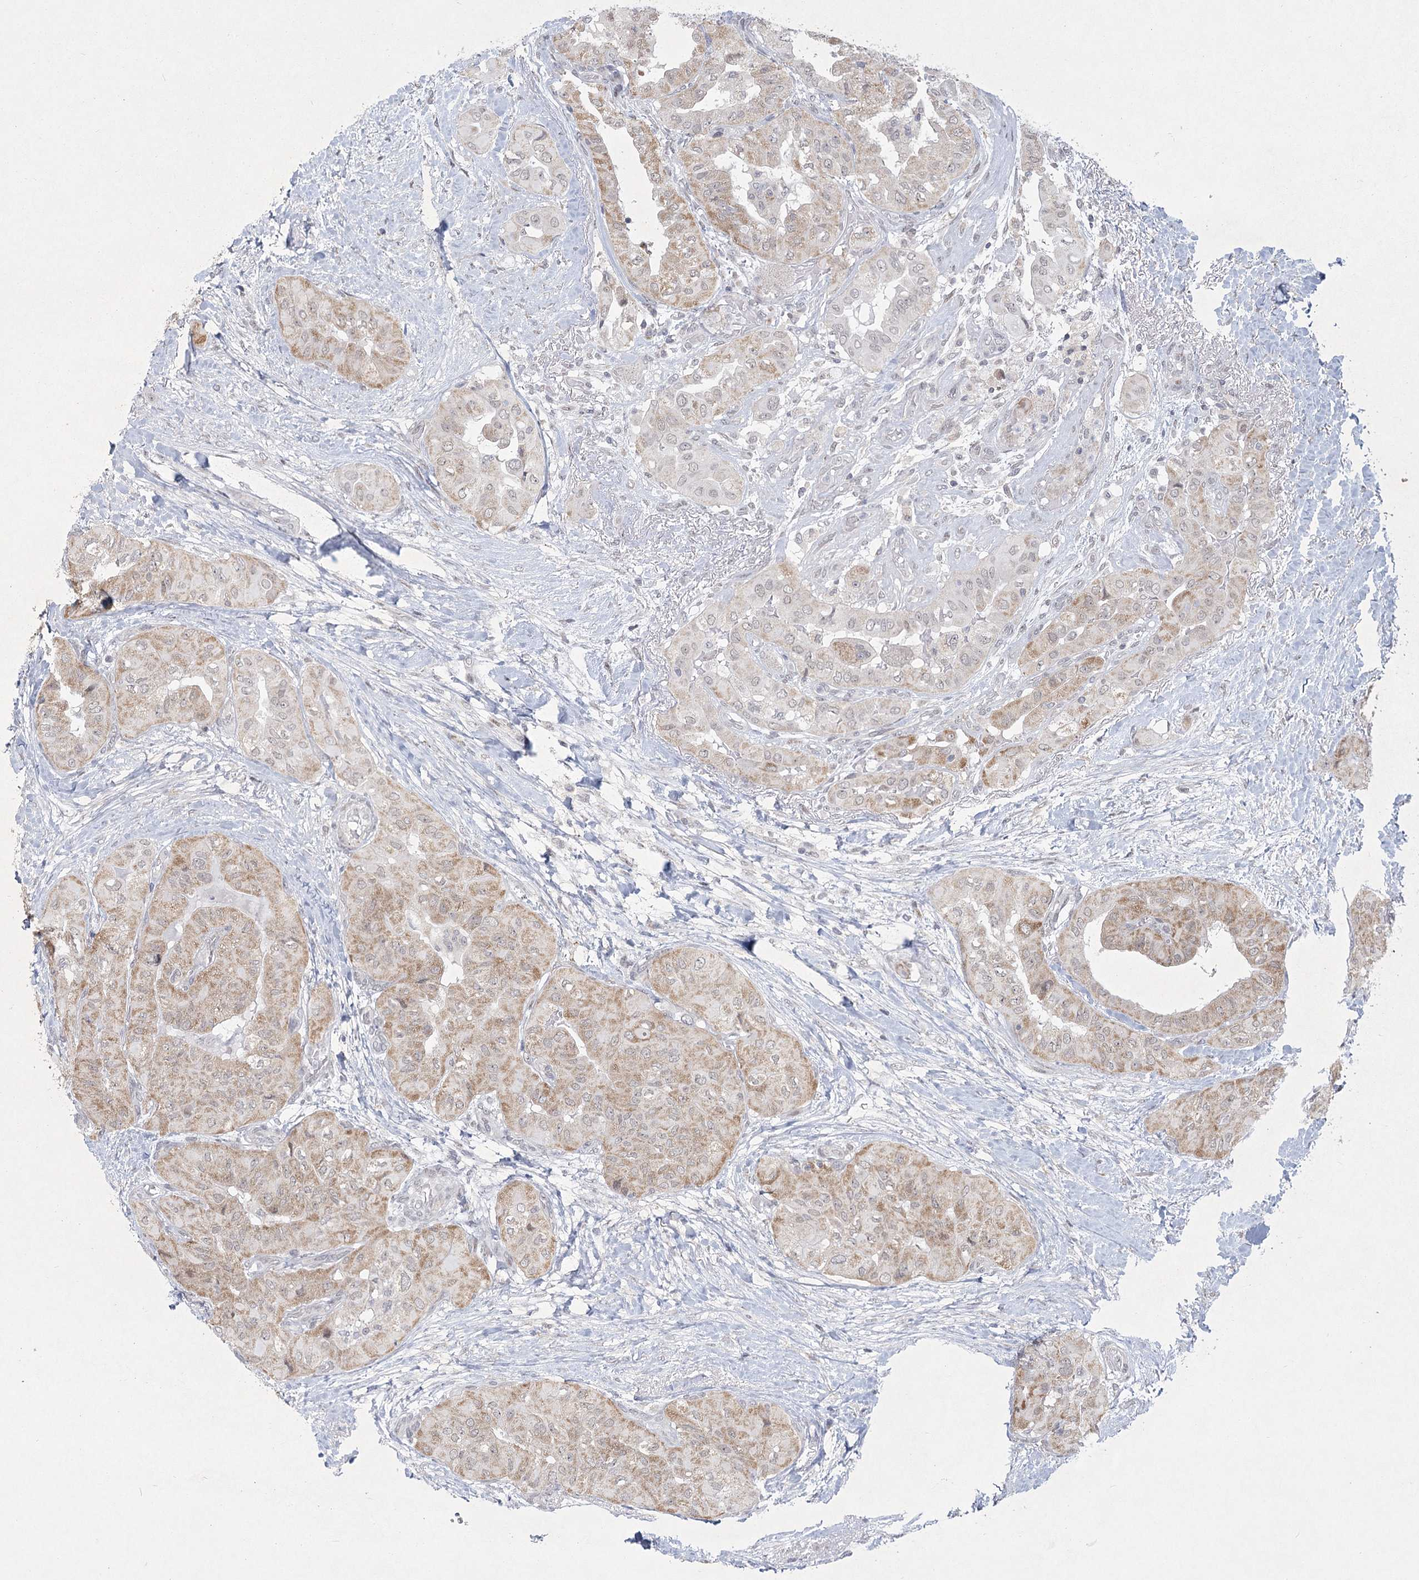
{"staining": {"intensity": "moderate", "quantity": ">75%", "location": "cytoplasmic/membranous"}, "tissue": "thyroid cancer", "cell_type": "Tumor cells", "image_type": "cancer", "snomed": [{"axis": "morphology", "description": "Papillary adenocarcinoma, NOS"}, {"axis": "topography", "description": "Thyroid gland"}], "caption": "About >75% of tumor cells in human thyroid papillary adenocarcinoma exhibit moderate cytoplasmic/membranous protein positivity as visualized by brown immunohistochemical staining.", "gene": "CIB4", "patient": {"sex": "female", "age": 59}}